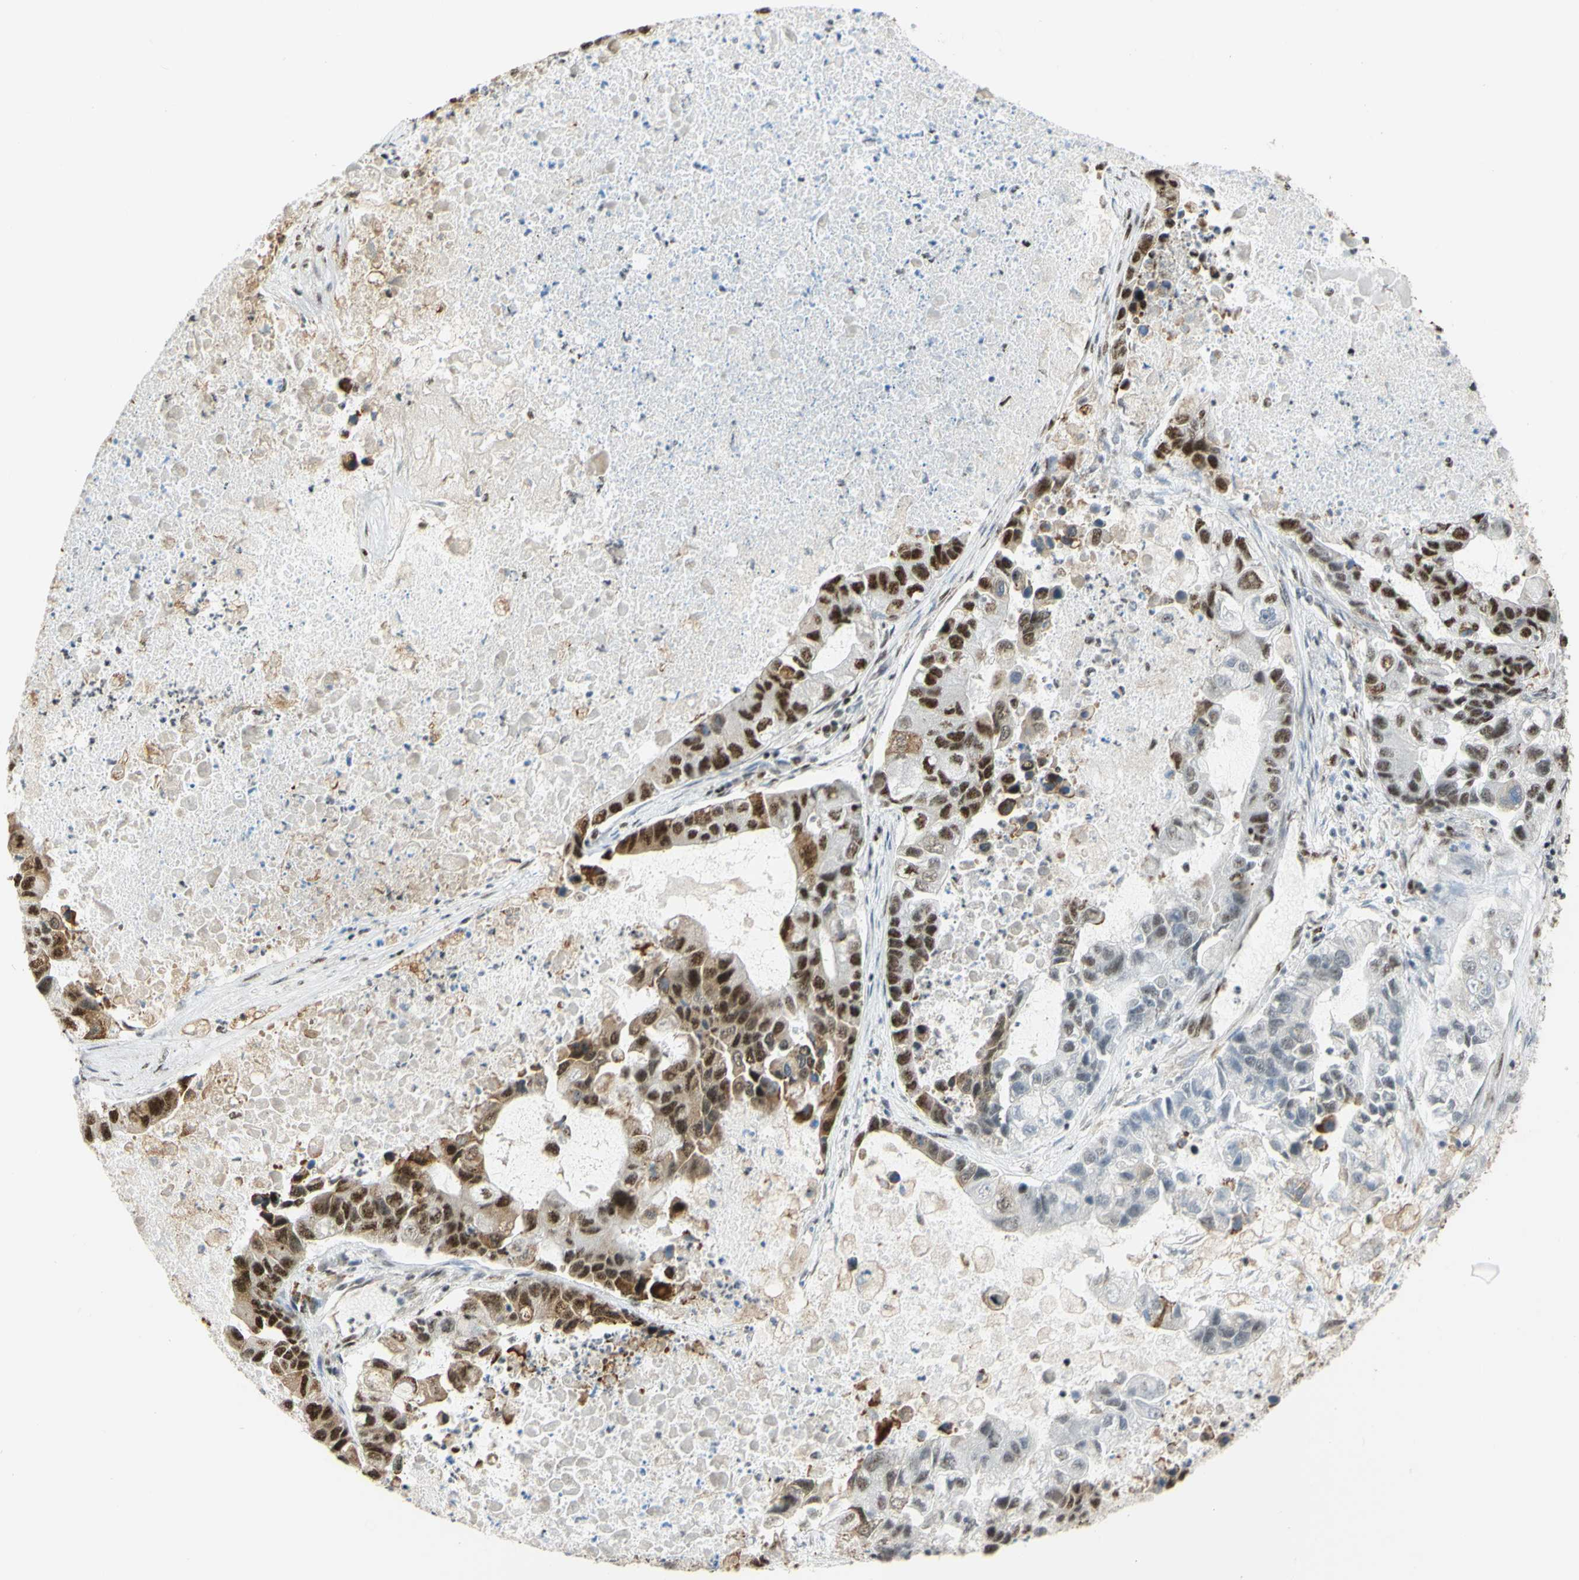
{"staining": {"intensity": "moderate", "quantity": ">75%", "location": "nuclear"}, "tissue": "lung cancer", "cell_type": "Tumor cells", "image_type": "cancer", "snomed": [{"axis": "morphology", "description": "Adenocarcinoma, NOS"}, {"axis": "topography", "description": "Lung"}], "caption": "Immunohistochemical staining of lung cancer (adenocarcinoma) displays medium levels of moderate nuclear positivity in about >75% of tumor cells.", "gene": "SAP18", "patient": {"sex": "female", "age": 51}}